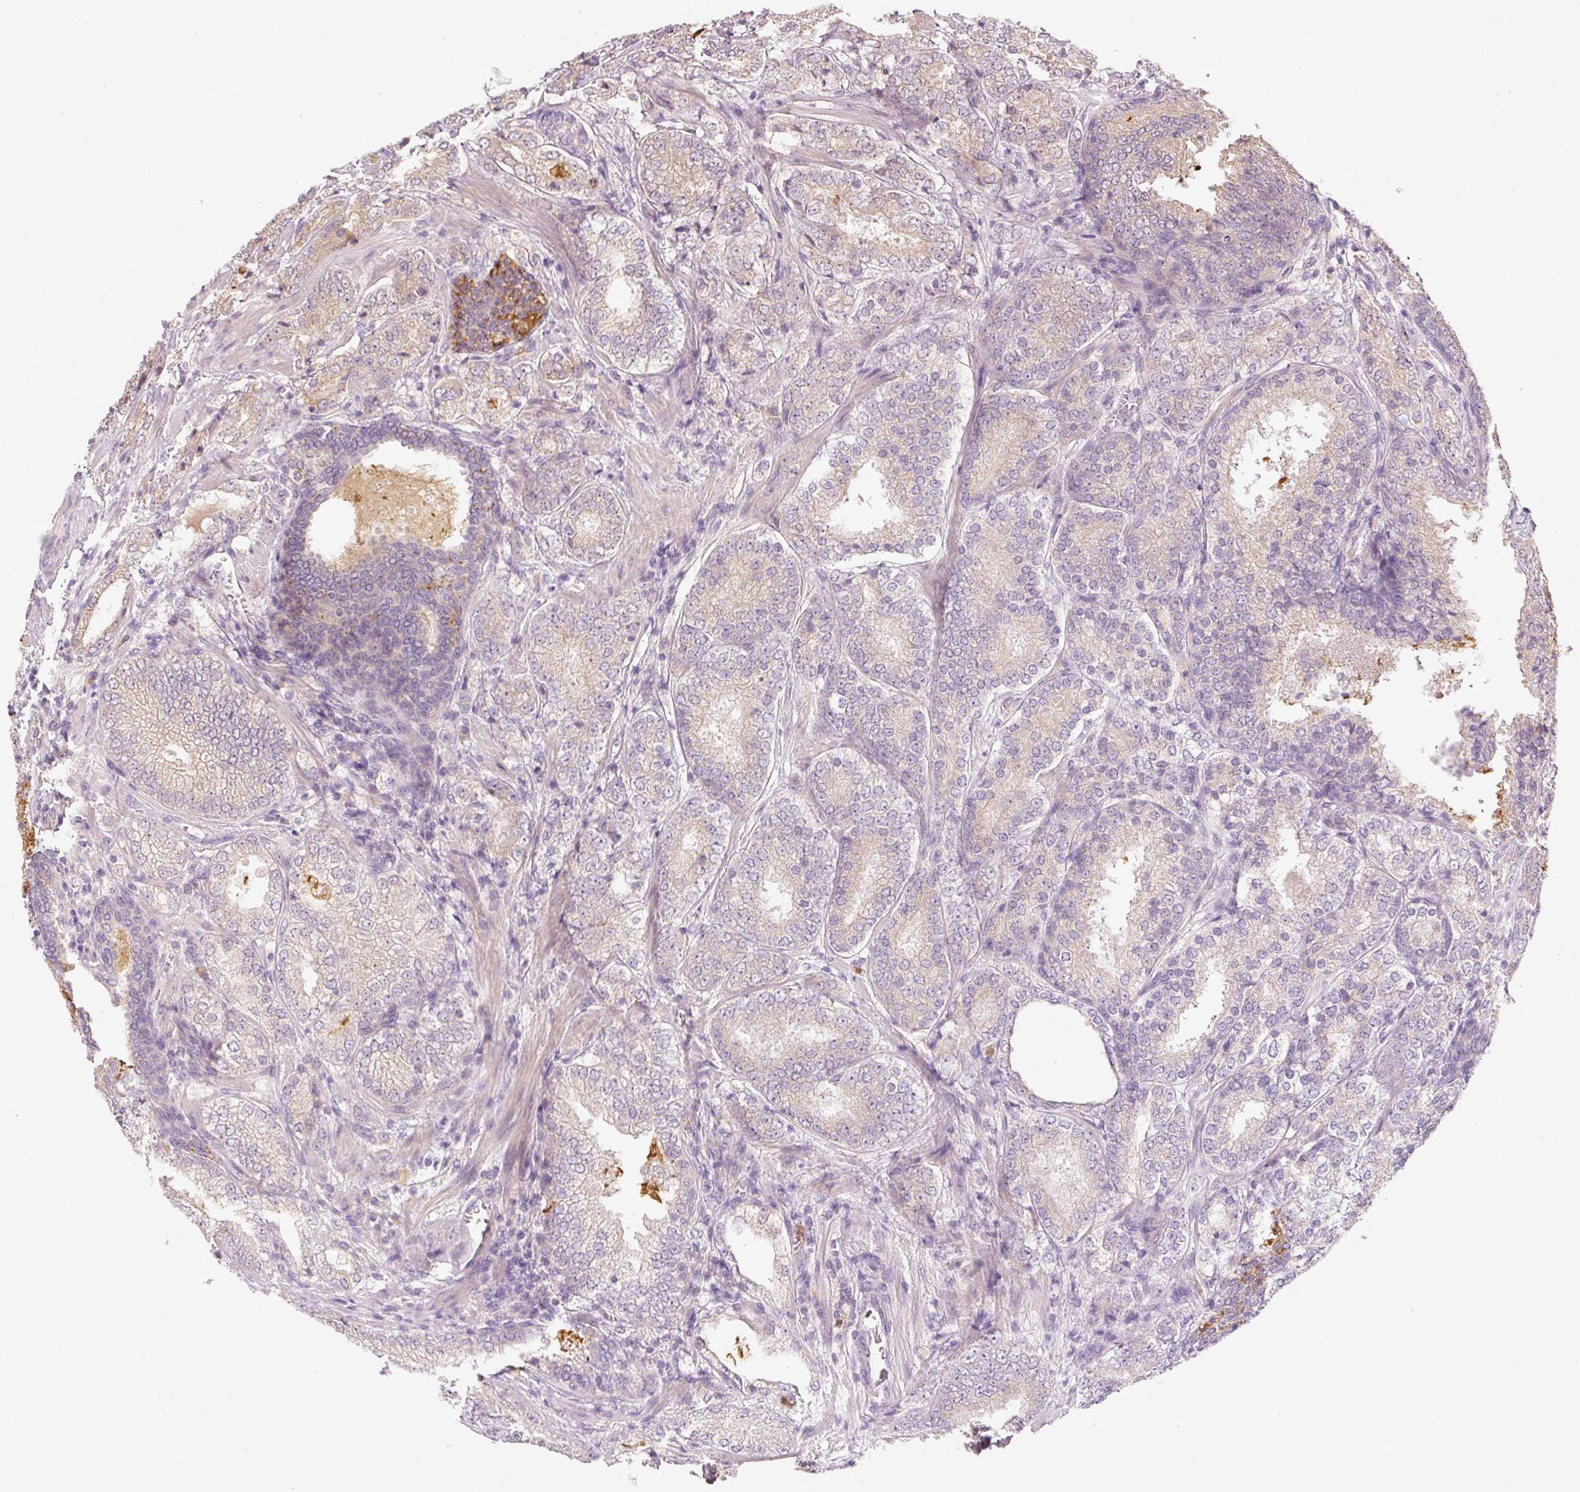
{"staining": {"intensity": "weak", "quantity": "<25%", "location": "cytoplasmic/membranous"}, "tissue": "prostate cancer", "cell_type": "Tumor cells", "image_type": "cancer", "snomed": [{"axis": "morphology", "description": "Adenocarcinoma, High grade"}, {"axis": "topography", "description": "Prostate"}], "caption": "A high-resolution histopathology image shows IHC staining of prostate adenocarcinoma (high-grade), which exhibits no significant staining in tumor cells.", "gene": "CTTNBP2", "patient": {"sex": "male", "age": 63}}